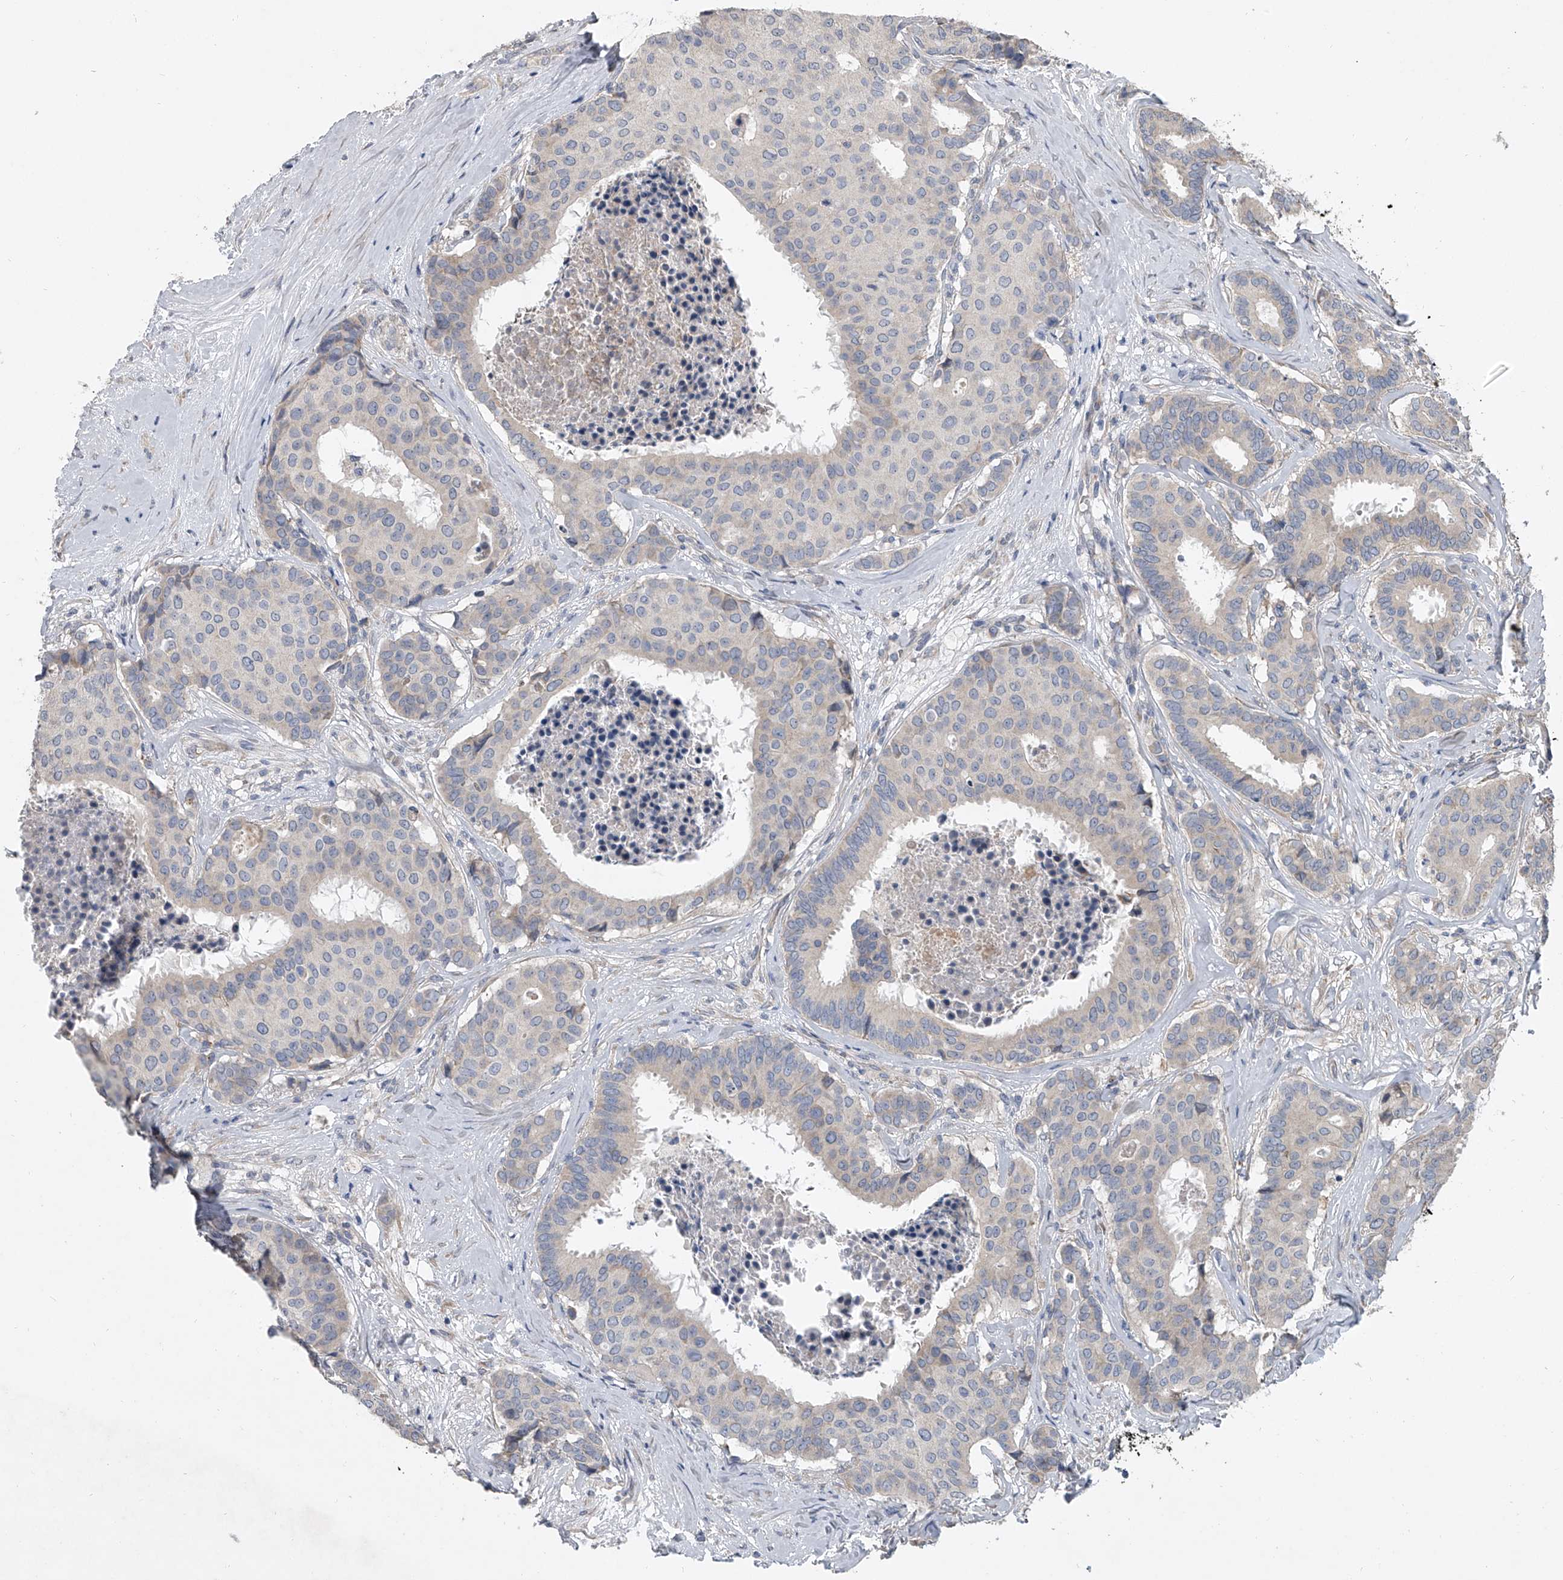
{"staining": {"intensity": "negative", "quantity": "none", "location": "none"}, "tissue": "breast cancer", "cell_type": "Tumor cells", "image_type": "cancer", "snomed": [{"axis": "morphology", "description": "Duct carcinoma"}, {"axis": "topography", "description": "Breast"}], "caption": "Intraductal carcinoma (breast) was stained to show a protein in brown. There is no significant positivity in tumor cells.", "gene": "DOCK9", "patient": {"sex": "female", "age": 75}}